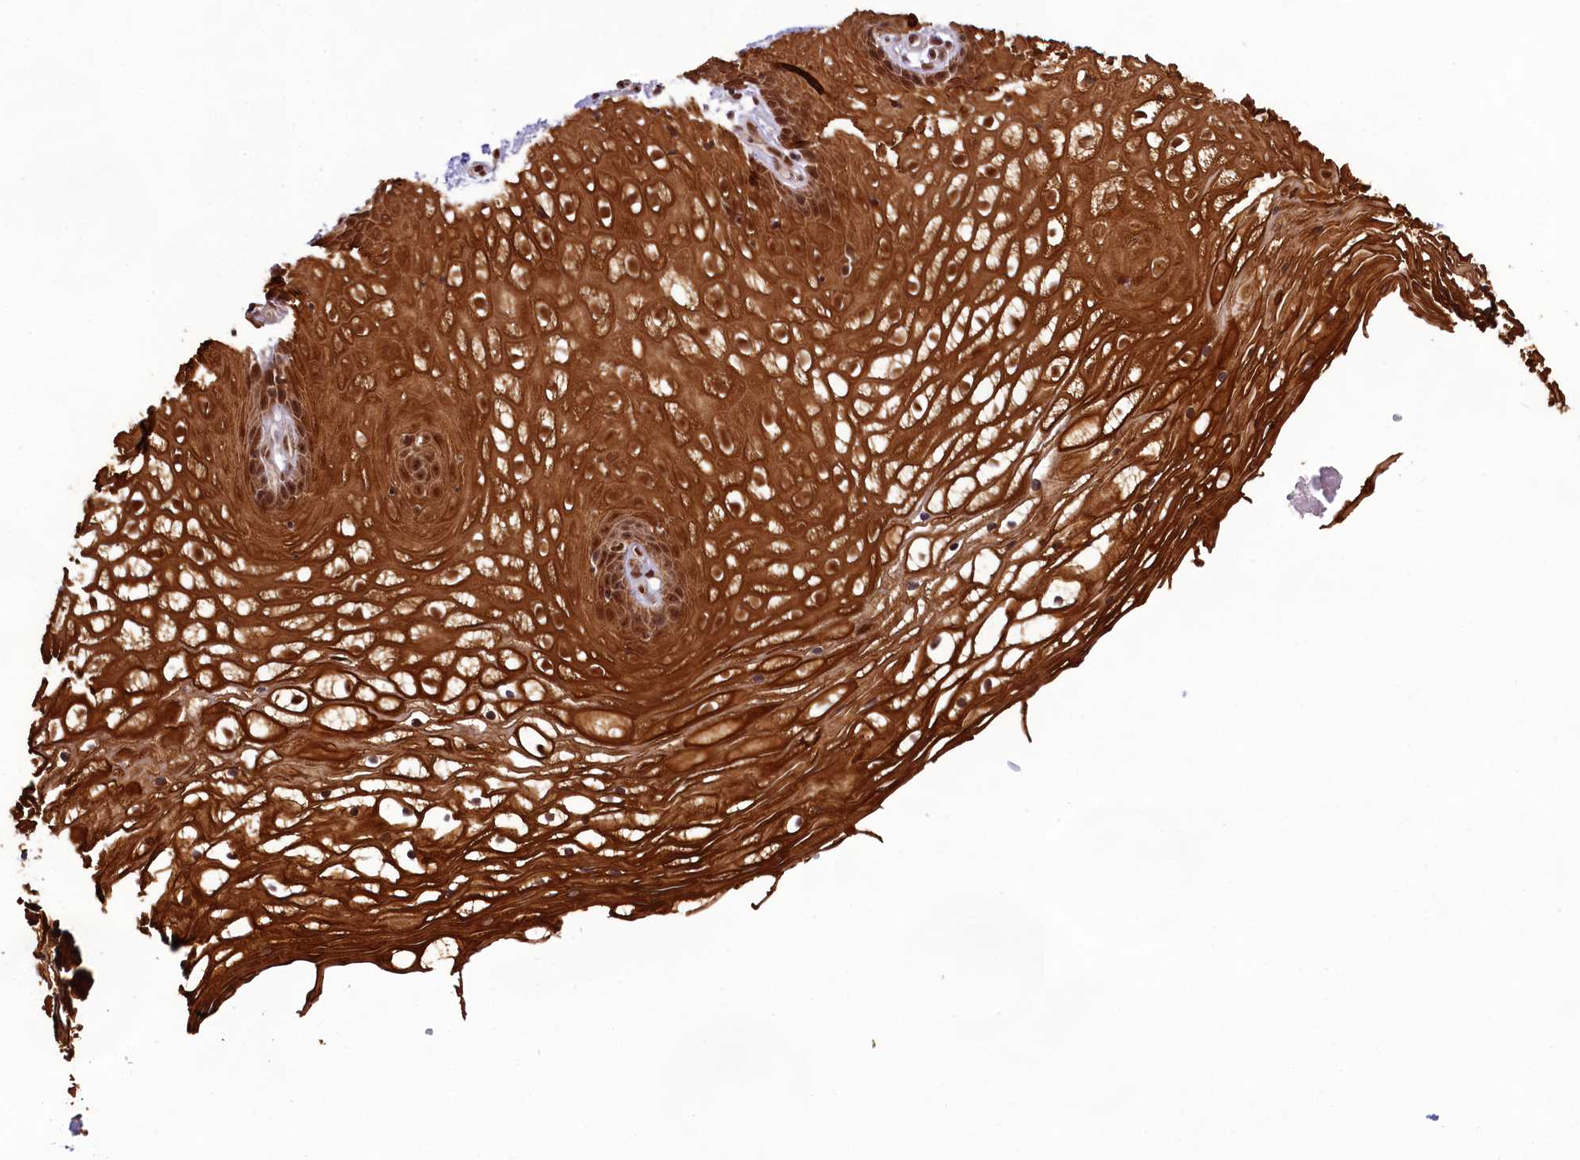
{"staining": {"intensity": "strong", "quantity": ">75%", "location": "cytoplasmic/membranous,nuclear"}, "tissue": "vagina", "cell_type": "Squamous epithelial cells", "image_type": "normal", "snomed": [{"axis": "morphology", "description": "Normal tissue, NOS"}, {"axis": "topography", "description": "Vagina"}], "caption": "Brown immunohistochemical staining in normal human vagina displays strong cytoplasmic/membranous,nuclear positivity in about >75% of squamous epithelial cells.", "gene": "CARD8", "patient": {"sex": "female", "age": 34}}